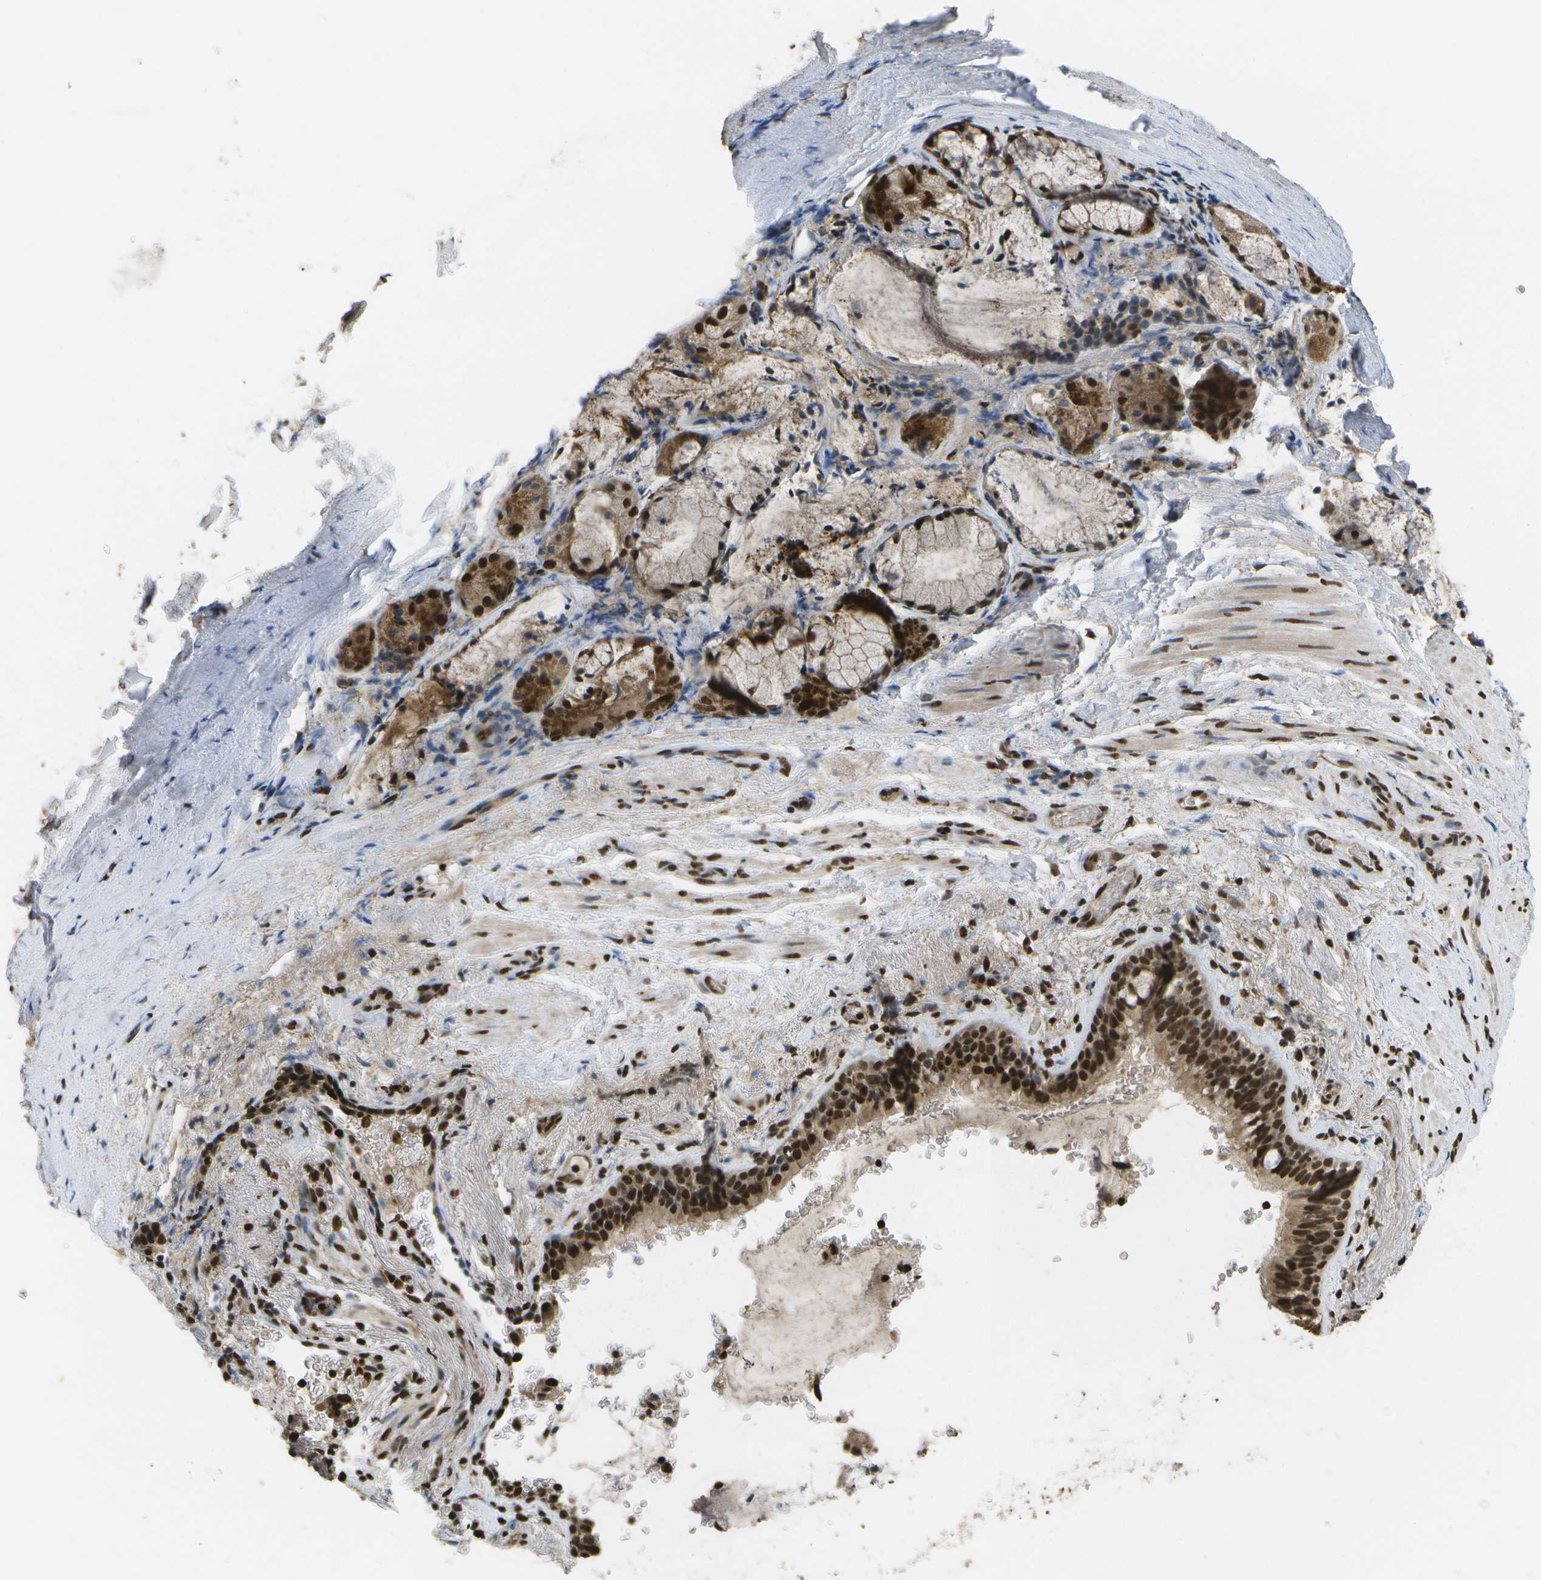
{"staining": {"intensity": "strong", "quantity": ">75%", "location": "cytoplasmic/membranous,nuclear"}, "tissue": "bronchus", "cell_type": "Respiratory epithelial cells", "image_type": "normal", "snomed": [{"axis": "morphology", "description": "Normal tissue, NOS"}, {"axis": "morphology", "description": "Inflammation, NOS"}, {"axis": "topography", "description": "Cartilage tissue"}, {"axis": "topography", "description": "Bronchus"}], "caption": "Protein staining exhibits strong cytoplasmic/membranous,nuclear expression in about >75% of respiratory epithelial cells in benign bronchus.", "gene": "SPEN", "patient": {"sex": "male", "age": 77}}